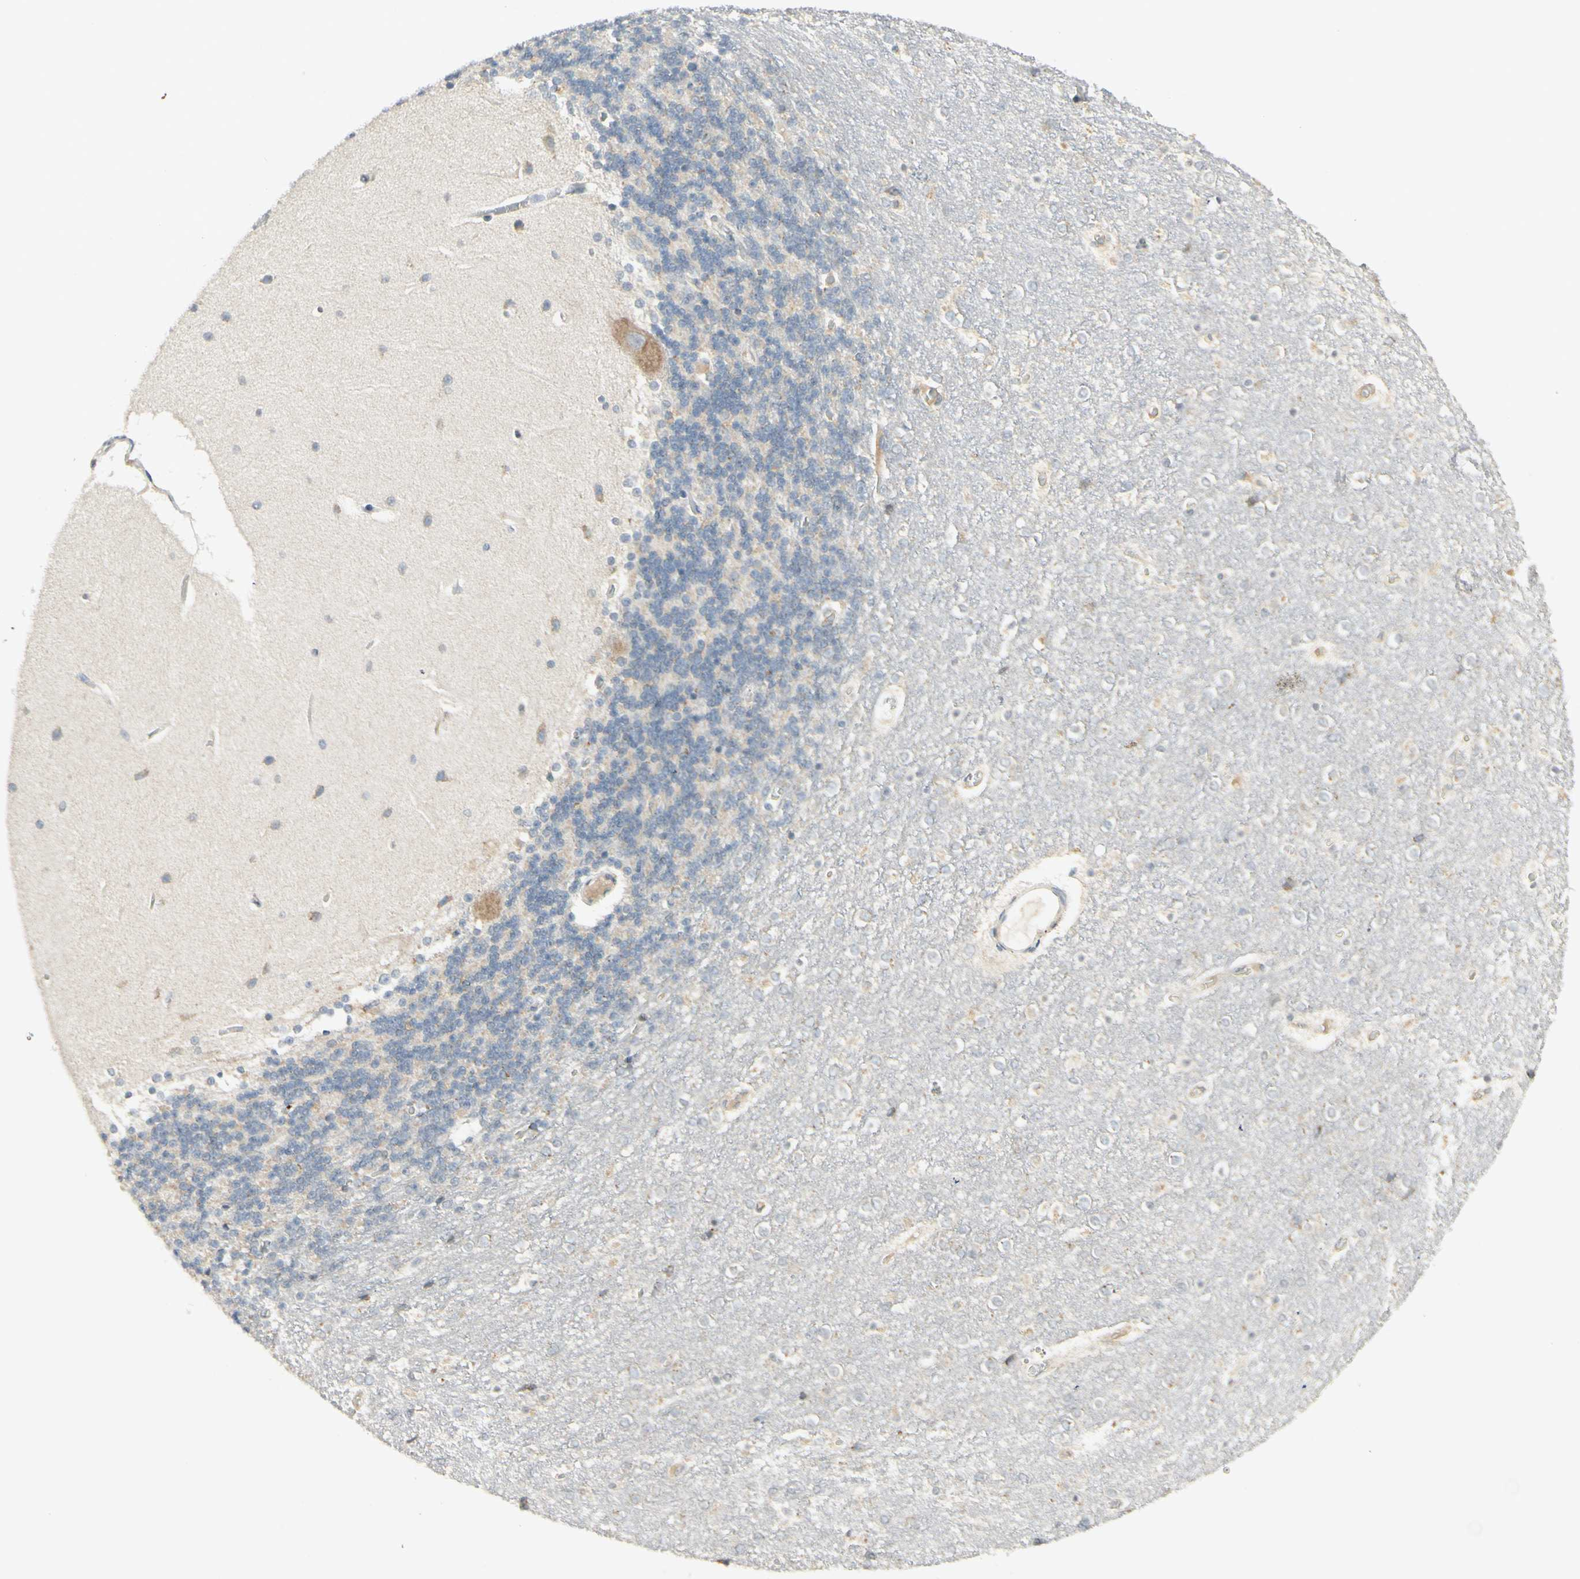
{"staining": {"intensity": "moderate", "quantity": "25%-75%", "location": "cytoplasmic/membranous"}, "tissue": "cerebellum", "cell_type": "Cells in granular layer", "image_type": "normal", "snomed": [{"axis": "morphology", "description": "Normal tissue, NOS"}, {"axis": "topography", "description": "Cerebellum"}], "caption": "Protein staining of unremarkable cerebellum shows moderate cytoplasmic/membranous expression in approximately 25%-75% of cells in granular layer. The staining is performed using DAB brown chromogen to label protein expression. The nuclei are counter-stained blue using hematoxylin.", "gene": "ETF1", "patient": {"sex": "female", "age": 54}}